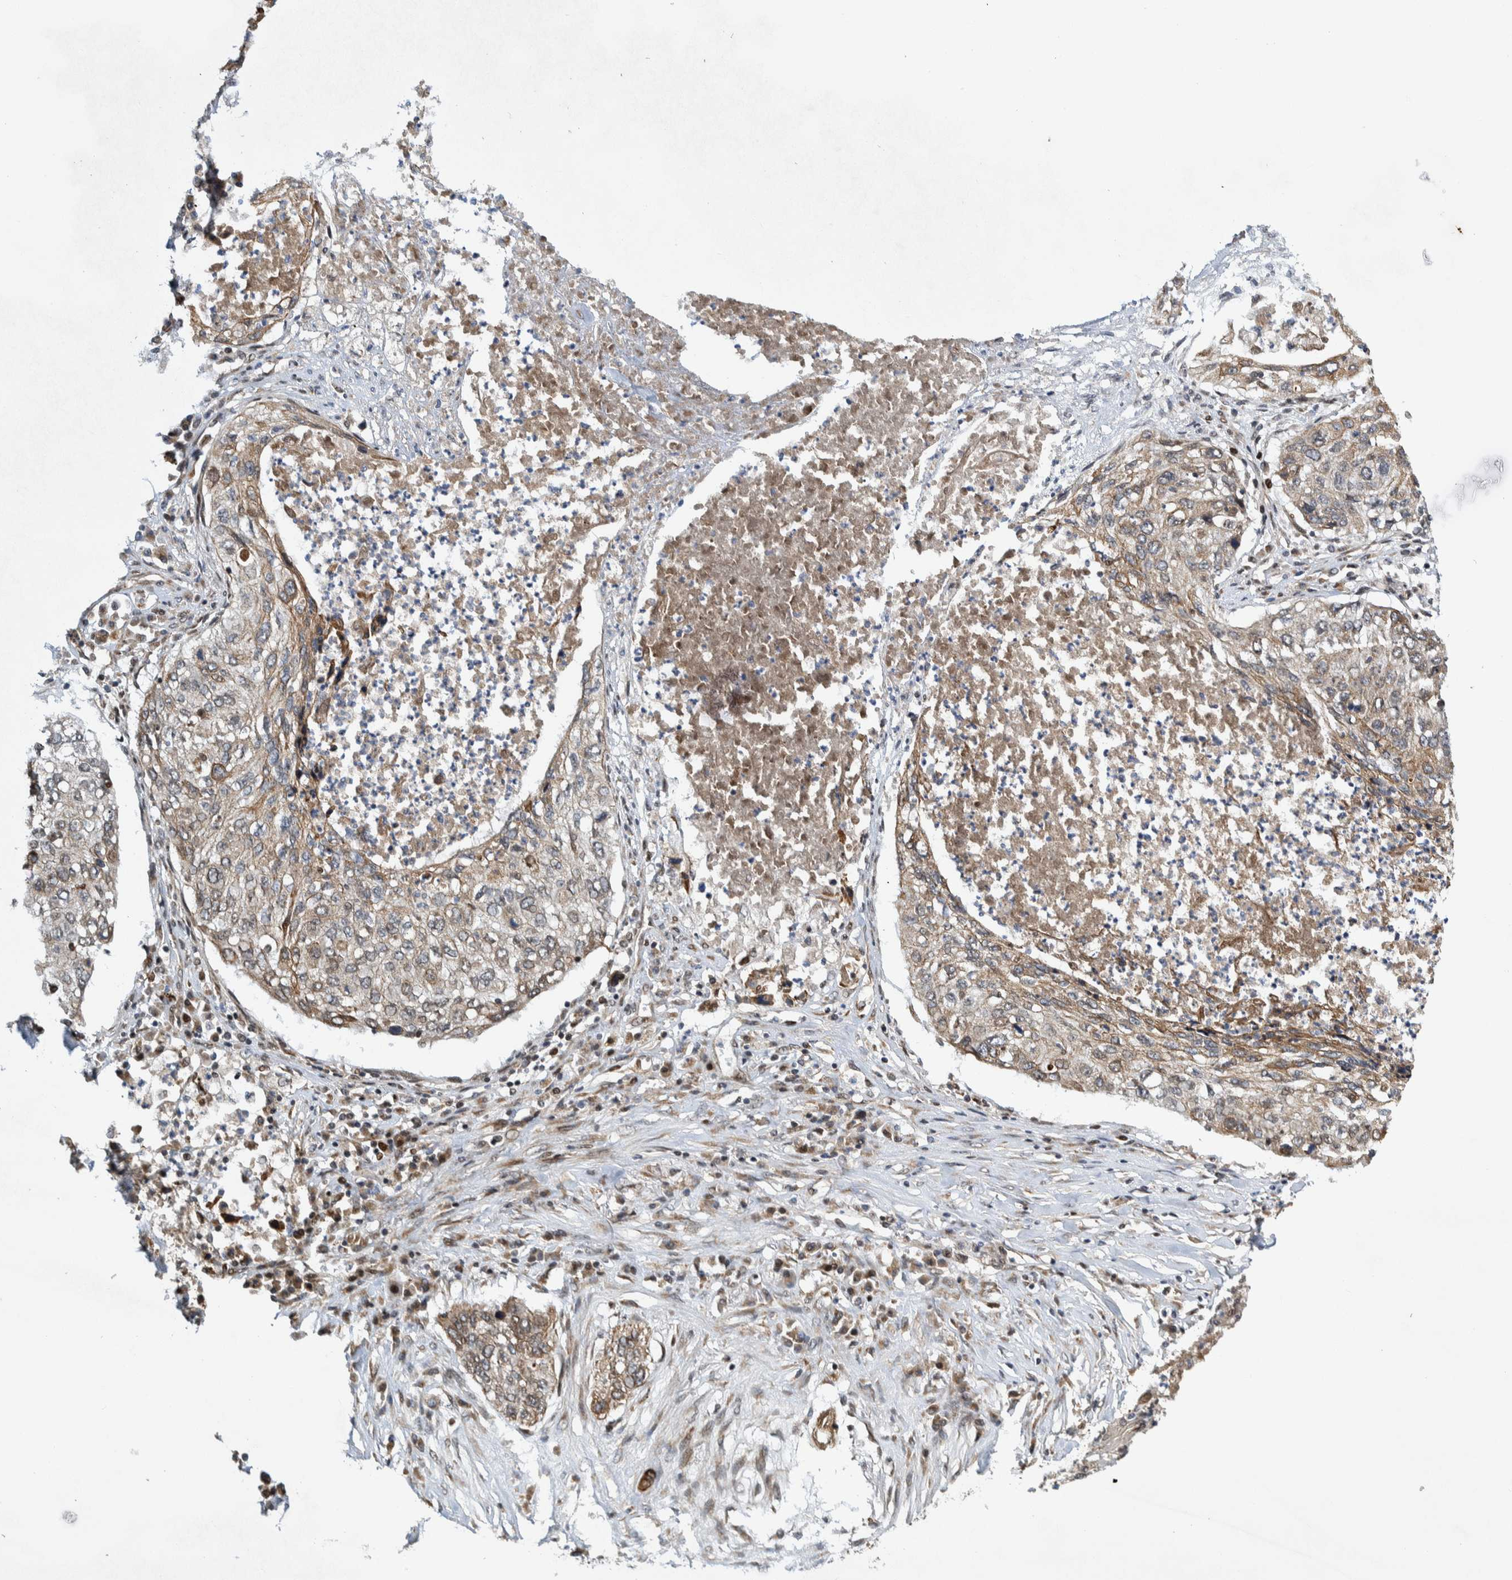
{"staining": {"intensity": "weak", "quantity": "25%-75%", "location": "cytoplasmic/membranous"}, "tissue": "lung cancer", "cell_type": "Tumor cells", "image_type": "cancer", "snomed": [{"axis": "morphology", "description": "Squamous cell carcinoma, NOS"}, {"axis": "topography", "description": "Lung"}], "caption": "This micrograph shows lung cancer stained with immunohistochemistry to label a protein in brown. The cytoplasmic/membranous of tumor cells show weak positivity for the protein. Nuclei are counter-stained blue.", "gene": "CCDC57", "patient": {"sex": "female", "age": 63}}